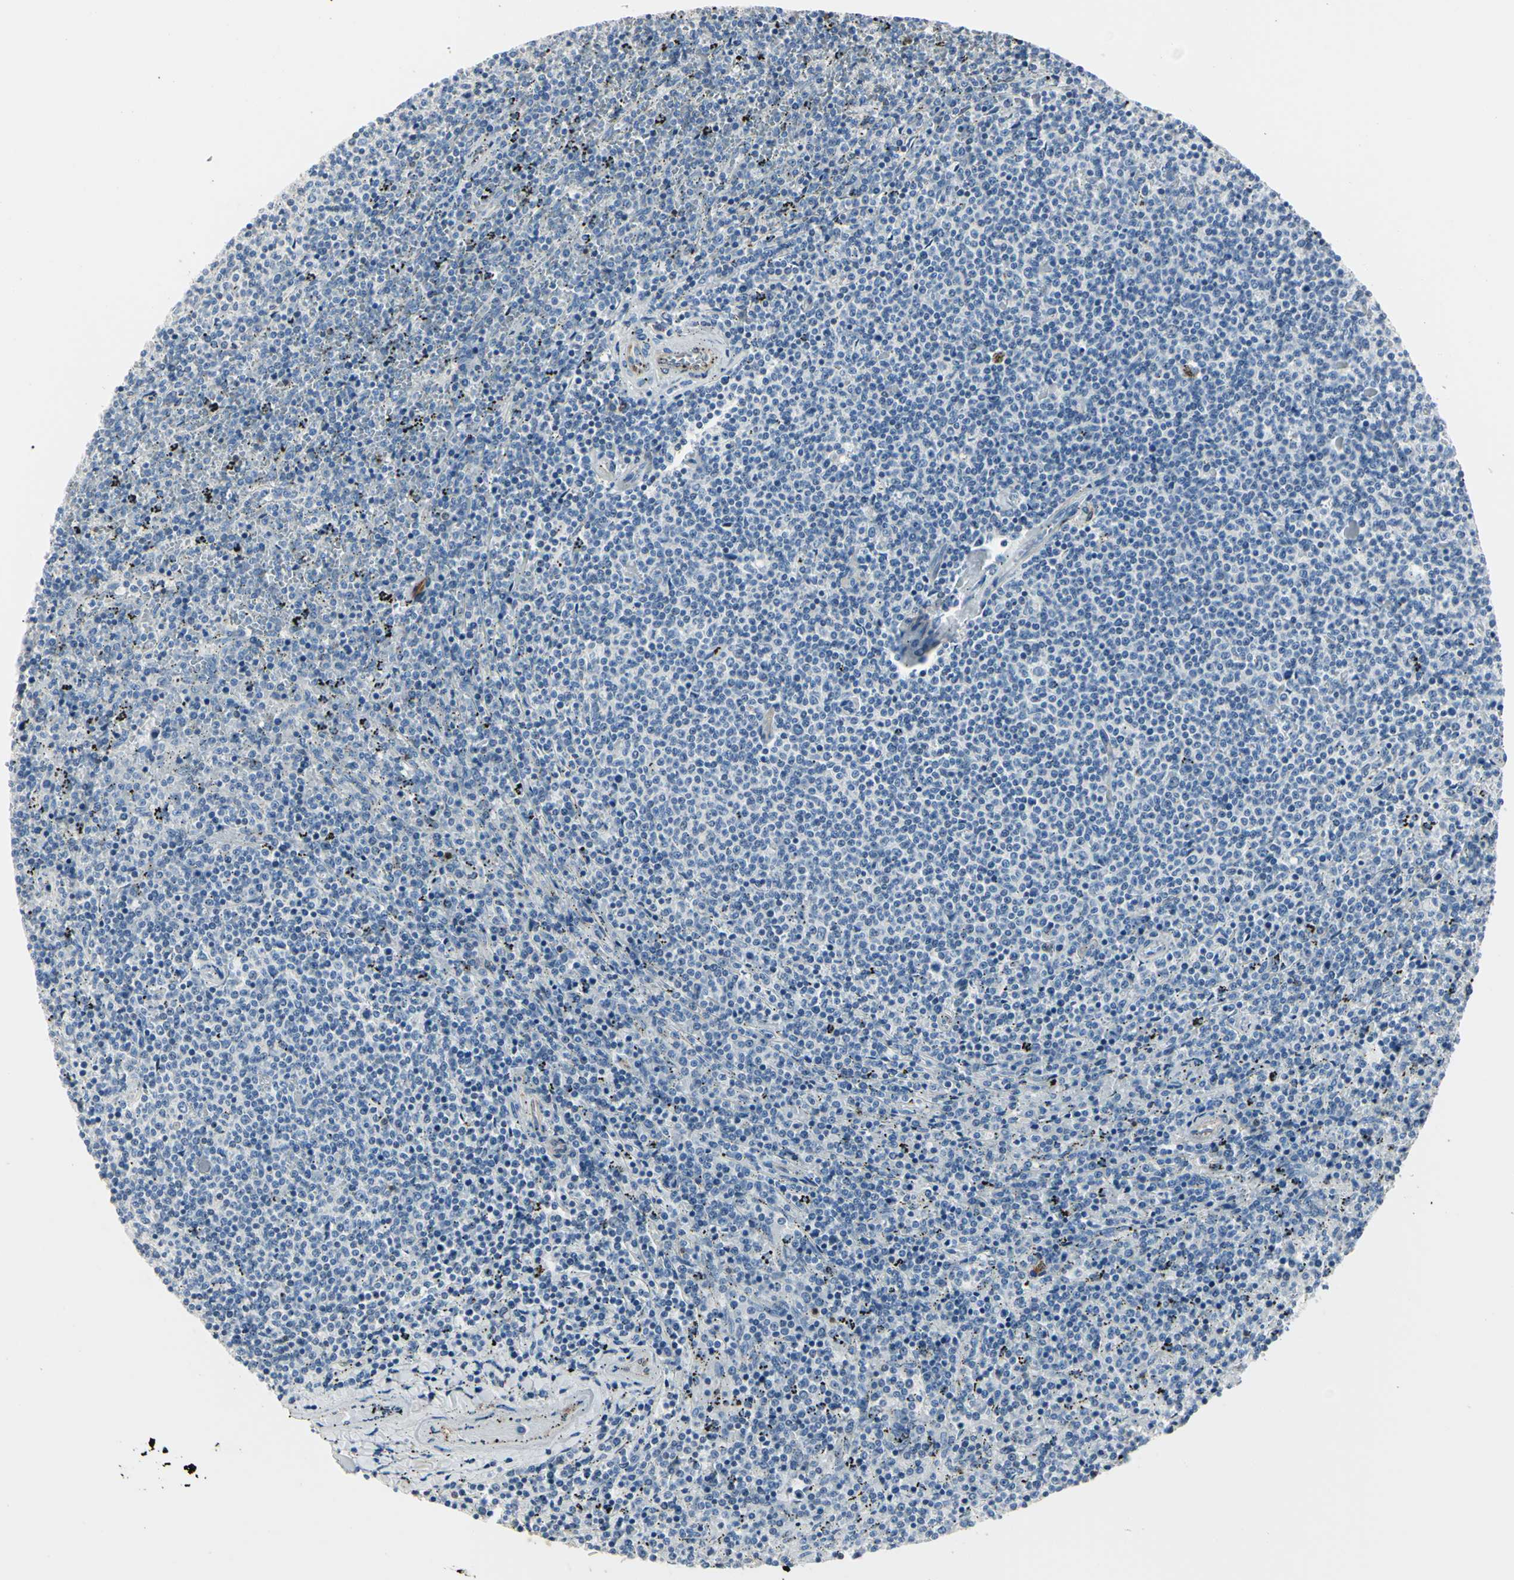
{"staining": {"intensity": "negative", "quantity": "none", "location": "none"}, "tissue": "lymphoma", "cell_type": "Tumor cells", "image_type": "cancer", "snomed": [{"axis": "morphology", "description": "Malignant lymphoma, non-Hodgkin's type, Low grade"}, {"axis": "topography", "description": "Spleen"}], "caption": "Photomicrograph shows no protein positivity in tumor cells of malignant lymphoma, non-Hodgkin's type (low-grade) tissue.", "gene": "AKR1C3", "patient": {"sex": "female", "age": 50}}